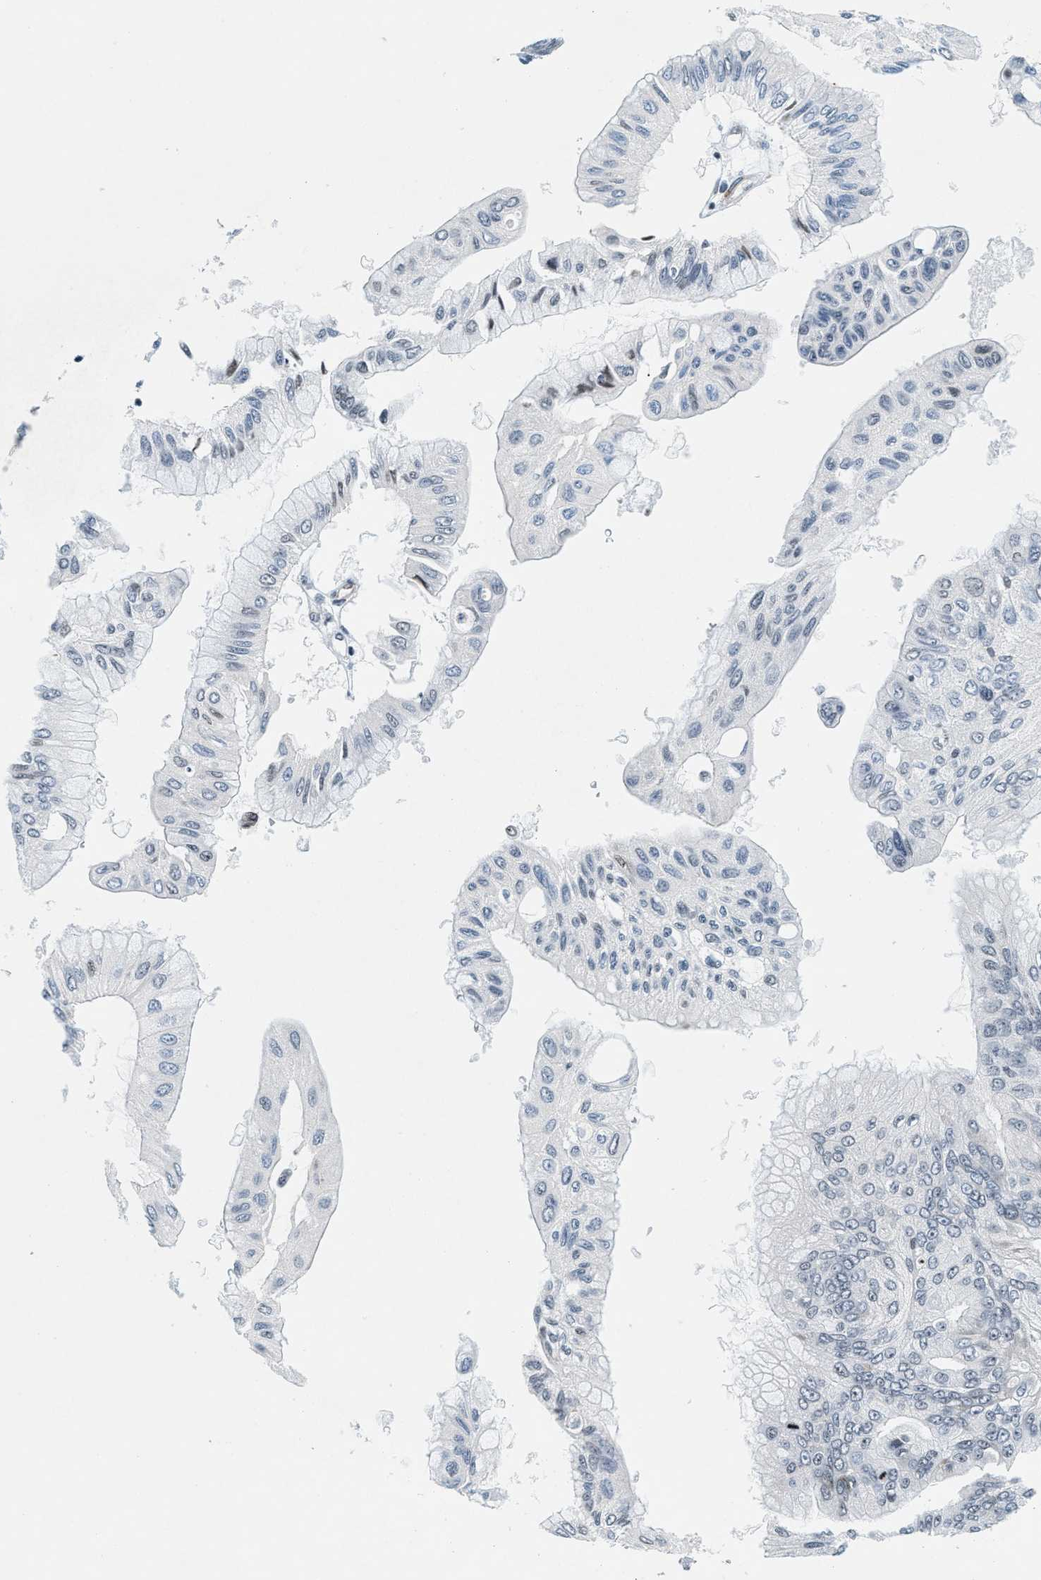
{"staining": {"intensity": "negative", "quantity": "none", "location": "none"}, "tissue": "pancreatic cancer", "cell_type": "Tumor cells", "image_type": "cancer", "snomed": [{"axis": "morphology", "description": "Adenocarcinoma, NOS"}, {"axis": "topography", "description": "Pancreas"}], "caption": "Immunohistochemistry (IHC) of pancreatic cancer exhibits no positivity in tumor cells.", "gene": "UVRAG", "patient": {"sex": "female", "age": 77}}